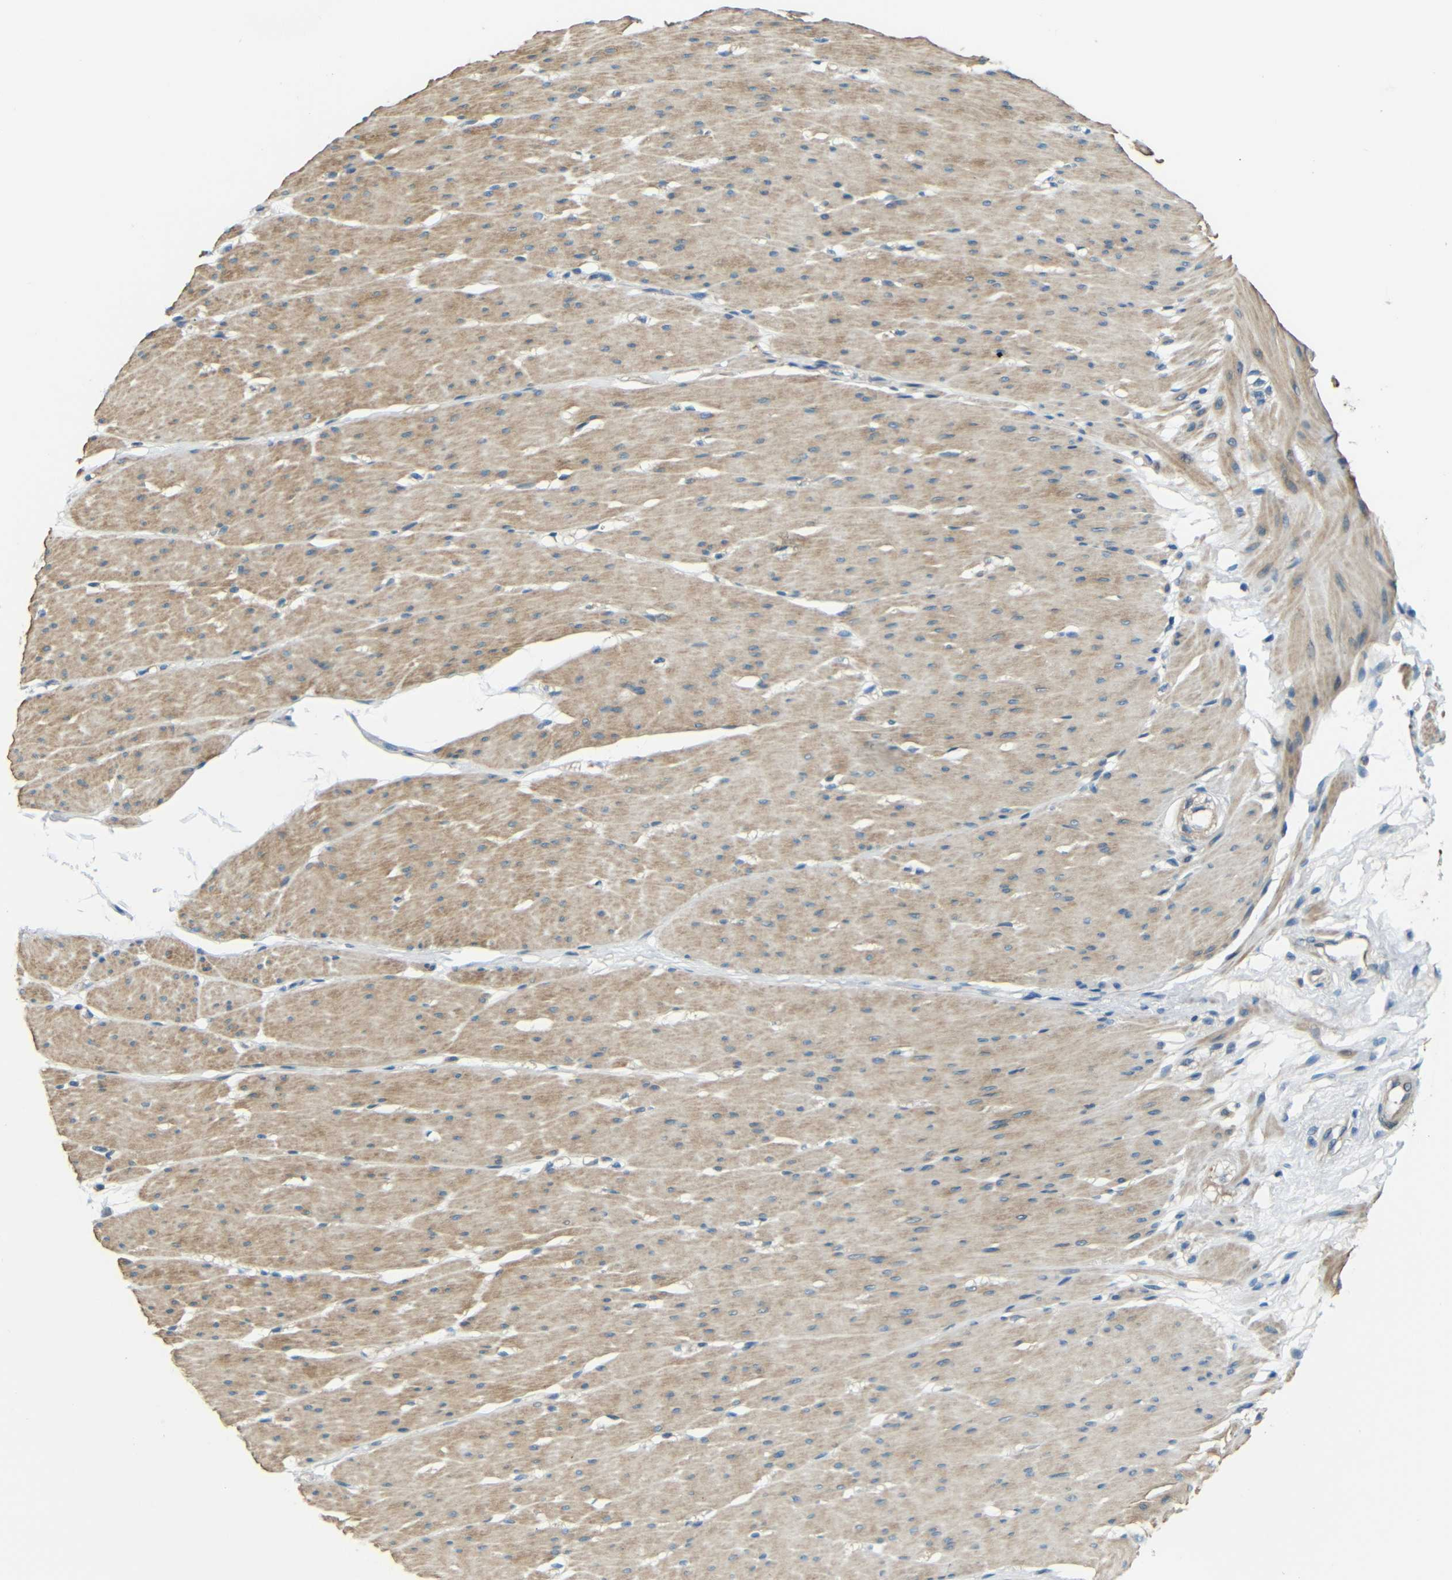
{"staining": {"intensity": "weak", "quantity": "25%-75%", "location": "cytoplasmic/membranous"}, "tissue": "smooth muscle", "cell_type": "Smooth muscle cells", "image_type": "normal", "snomed": [{"axis": "morphology", "description": "Normal tissue, NOS"}, {"axis": "topography", "description": "Smooth muscle"}, {"axis": "topography", "description": "Colon"}], "caption": "Smooth muscle stained for a protein exhibits weak cytoplasmic/membranous positivity in smooth muscle cells. (IHC, brightfield microscopy, high magnification).", "gene": "FNDC3A", "patient": {"sex": "male", "age": 67}}